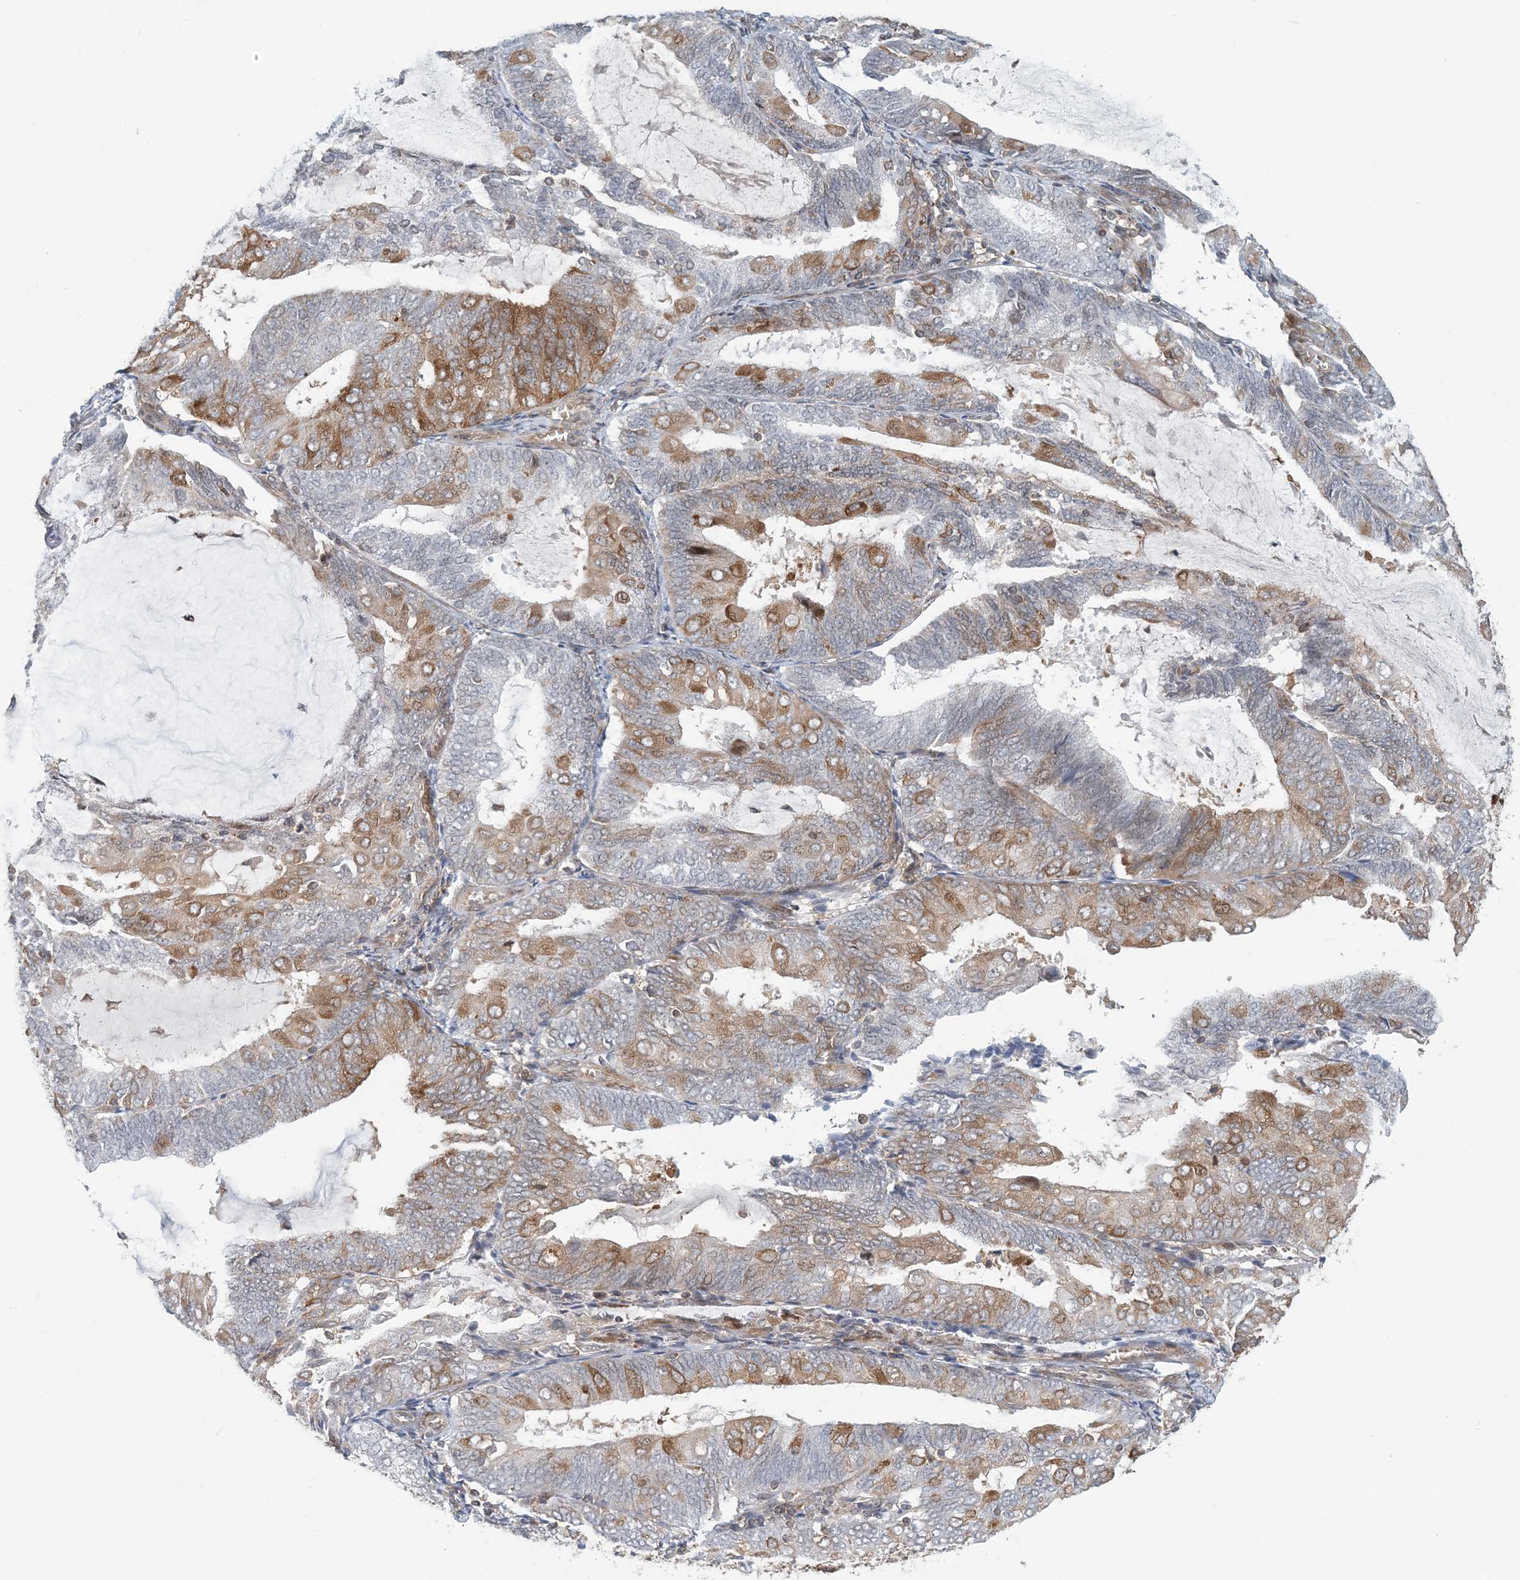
{"staining": {"intensity": "moderate", "quantity": "25%-75%", "location": "cytoplasmic/membranous"}, "tissue": "endometrial cancer", "cell_type": "Tumor cells", "image_type": "cancer", "snomed": [{"axis": "morphology", "description": "Adenocarcinoma, NOS"}, {"axis": "topography", "description": "Endometrium"}], "caption": "This is an image of IHC staining of endometrial cancer, which shows moderate staining in the cytoplasmic/membranous of tumor cells.", "gene": "ATP13A2", "patient": {"sex": "female", "age": 81}}